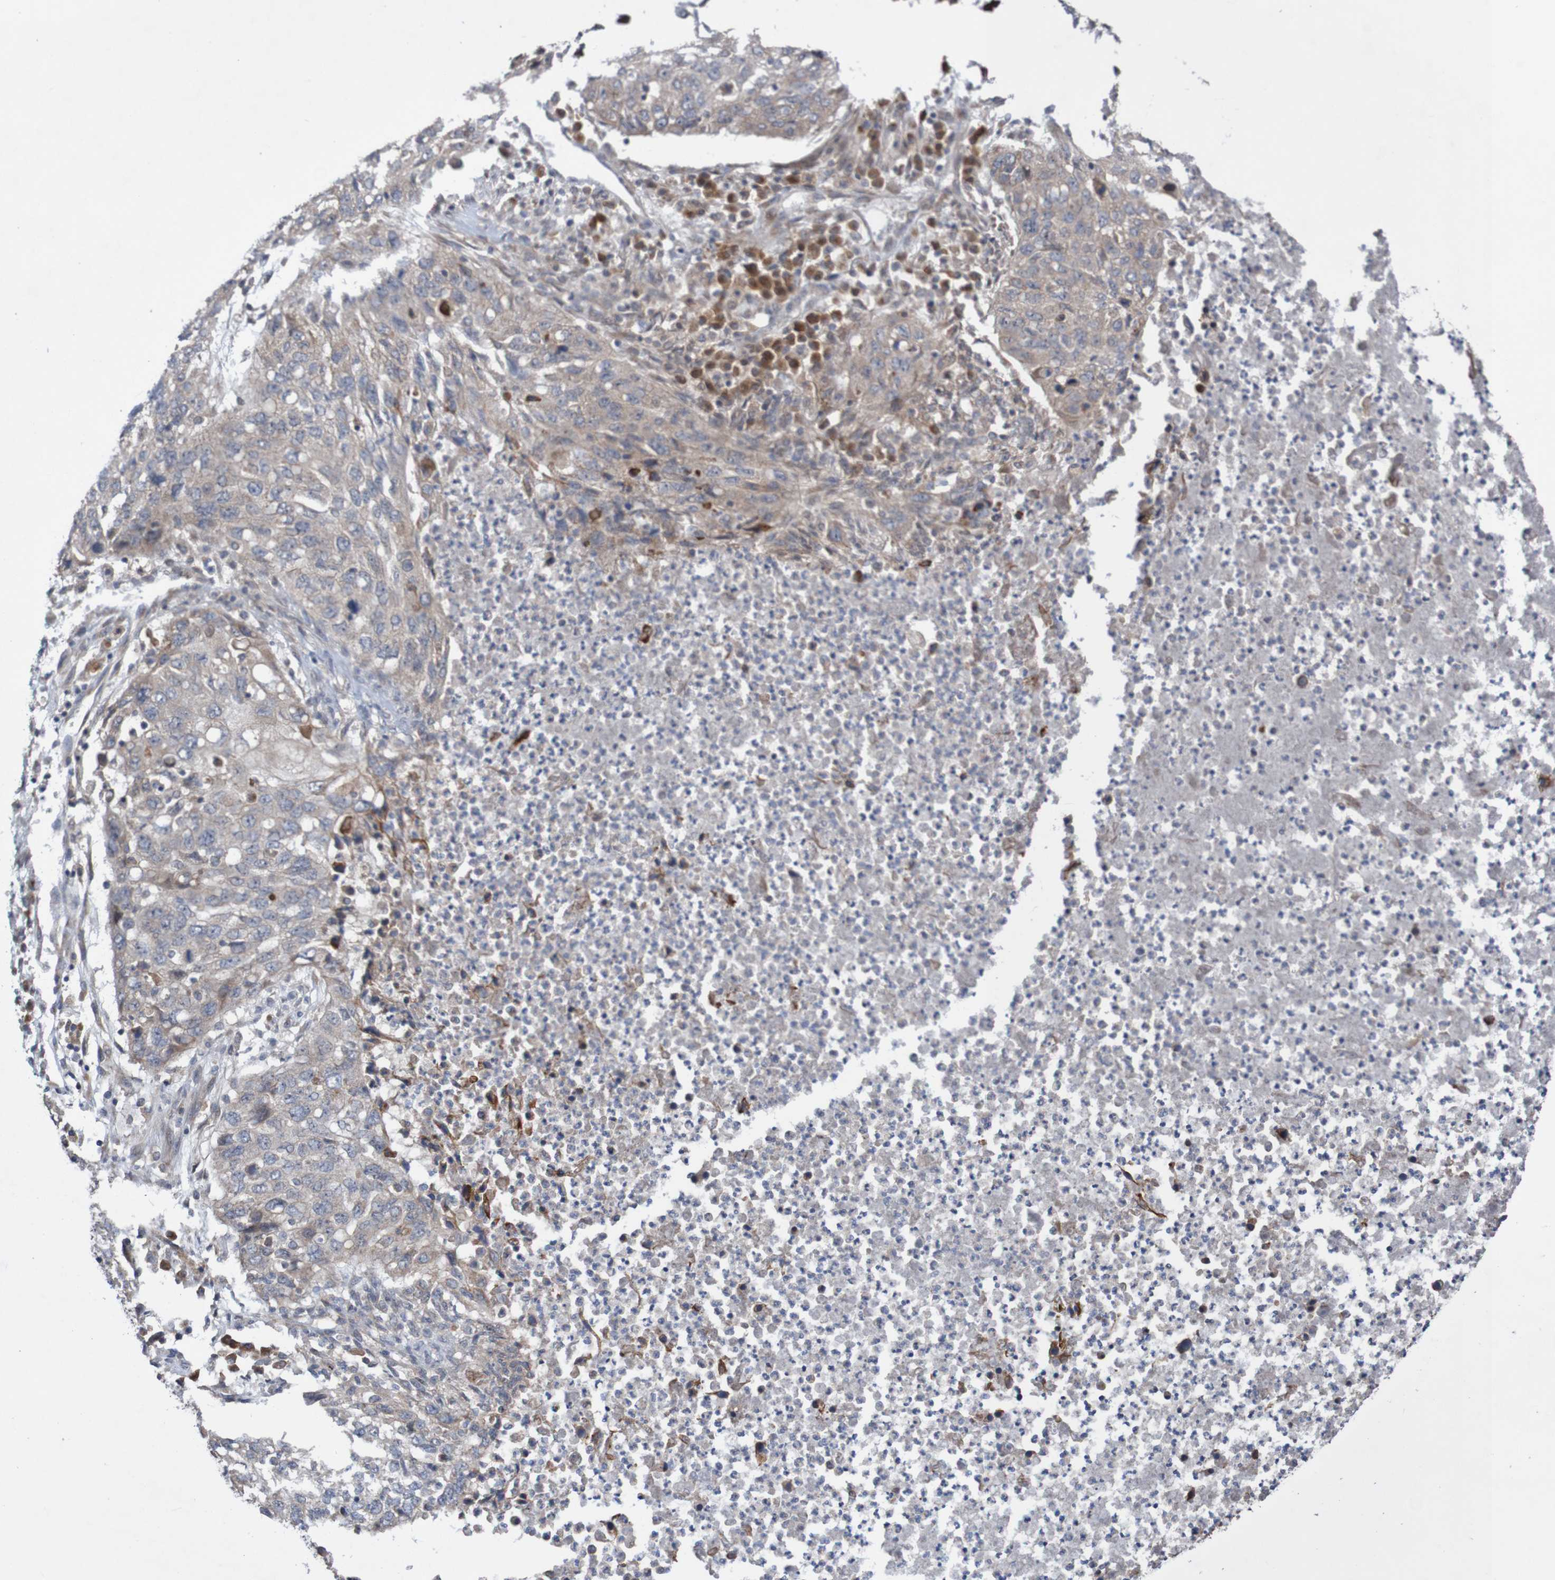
{"staining": {"intensity": "moderate", "quantity": ">75%", "location": "cytoplasmic/membranous"}, "tissue": "lung cancer", "cell_type": "Tumor cells", "image_type": "cancer", "snomed": [{"axis": "morphology", "description": "Squamous cell carcinoma, NOS"}, {"axis": "topography", "description": "Lung"}], "caption": "Tumor cells display moderate cytoplasmic/membranous positivity in approximately >75% of cells in lung cancer. The protein of interest is stained brown, and the nuclei are stained in blue (DAB IHC with brightfield microscopy, high magnification).", "gene": "PHPT1", "patient": {"sex": "female", "age": 63}}